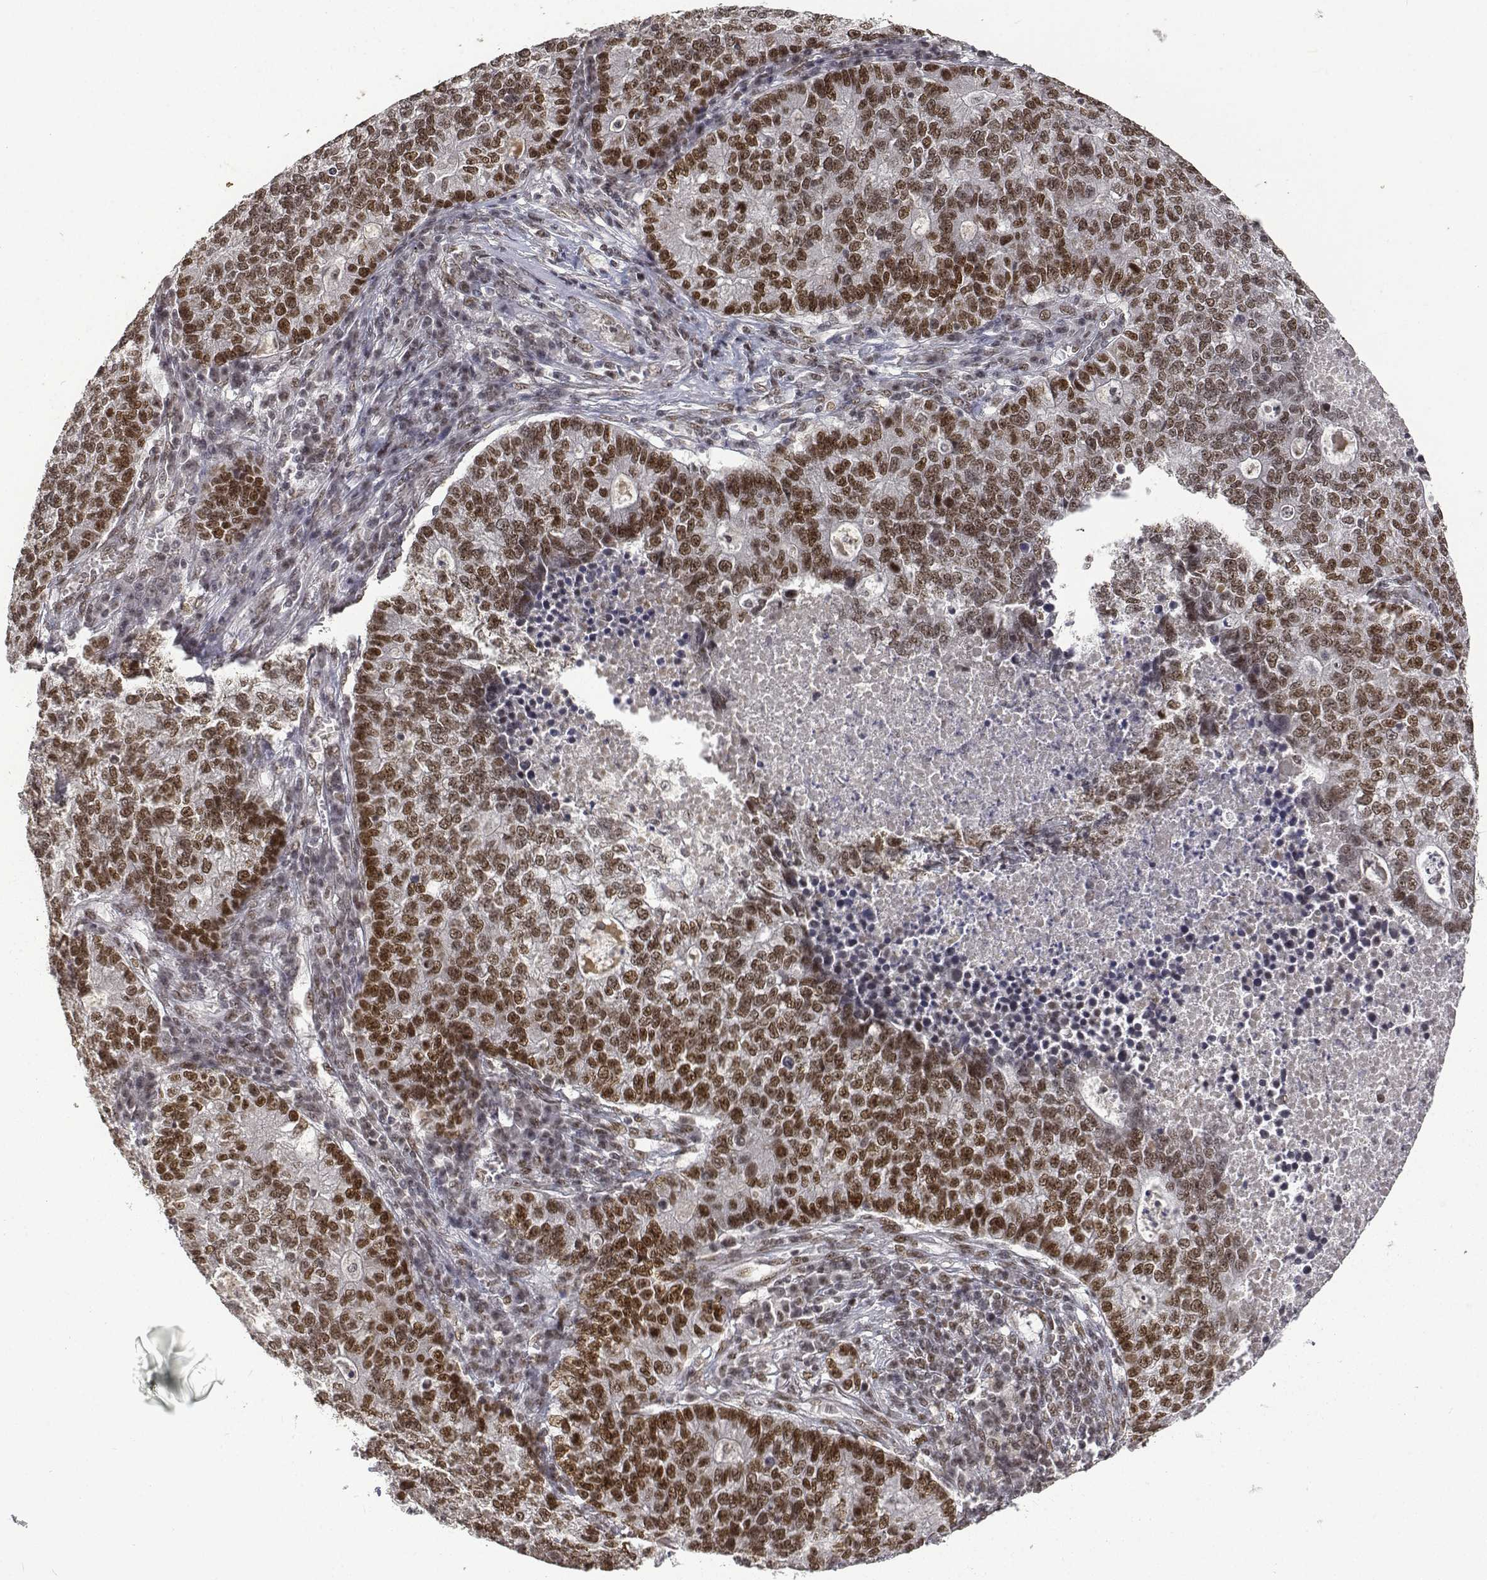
{"staining": {"intensity": "negative", "quantity": "none", "location": "none"}, "tissue": "lung cancer", "cell_type": "Tumor cells", "image_type": "cancer", "snomed": [{"axis": "morphology", "description": "Adenocarcinoma, NOS"}, {"axis": "topography", "description": "Lung"}], "caption": "A micrograph of adenocarcinoma (lung) stained for a protein demonstrates no brown staining in tumor cells. The staining was performed using DAB to visualize the protein expression in brown, while the nuclei were stained in blue with hematoxylin (Magnification: 20x).", "gene": "ATRX", "patient": {"sex": "male", "age": 57}}